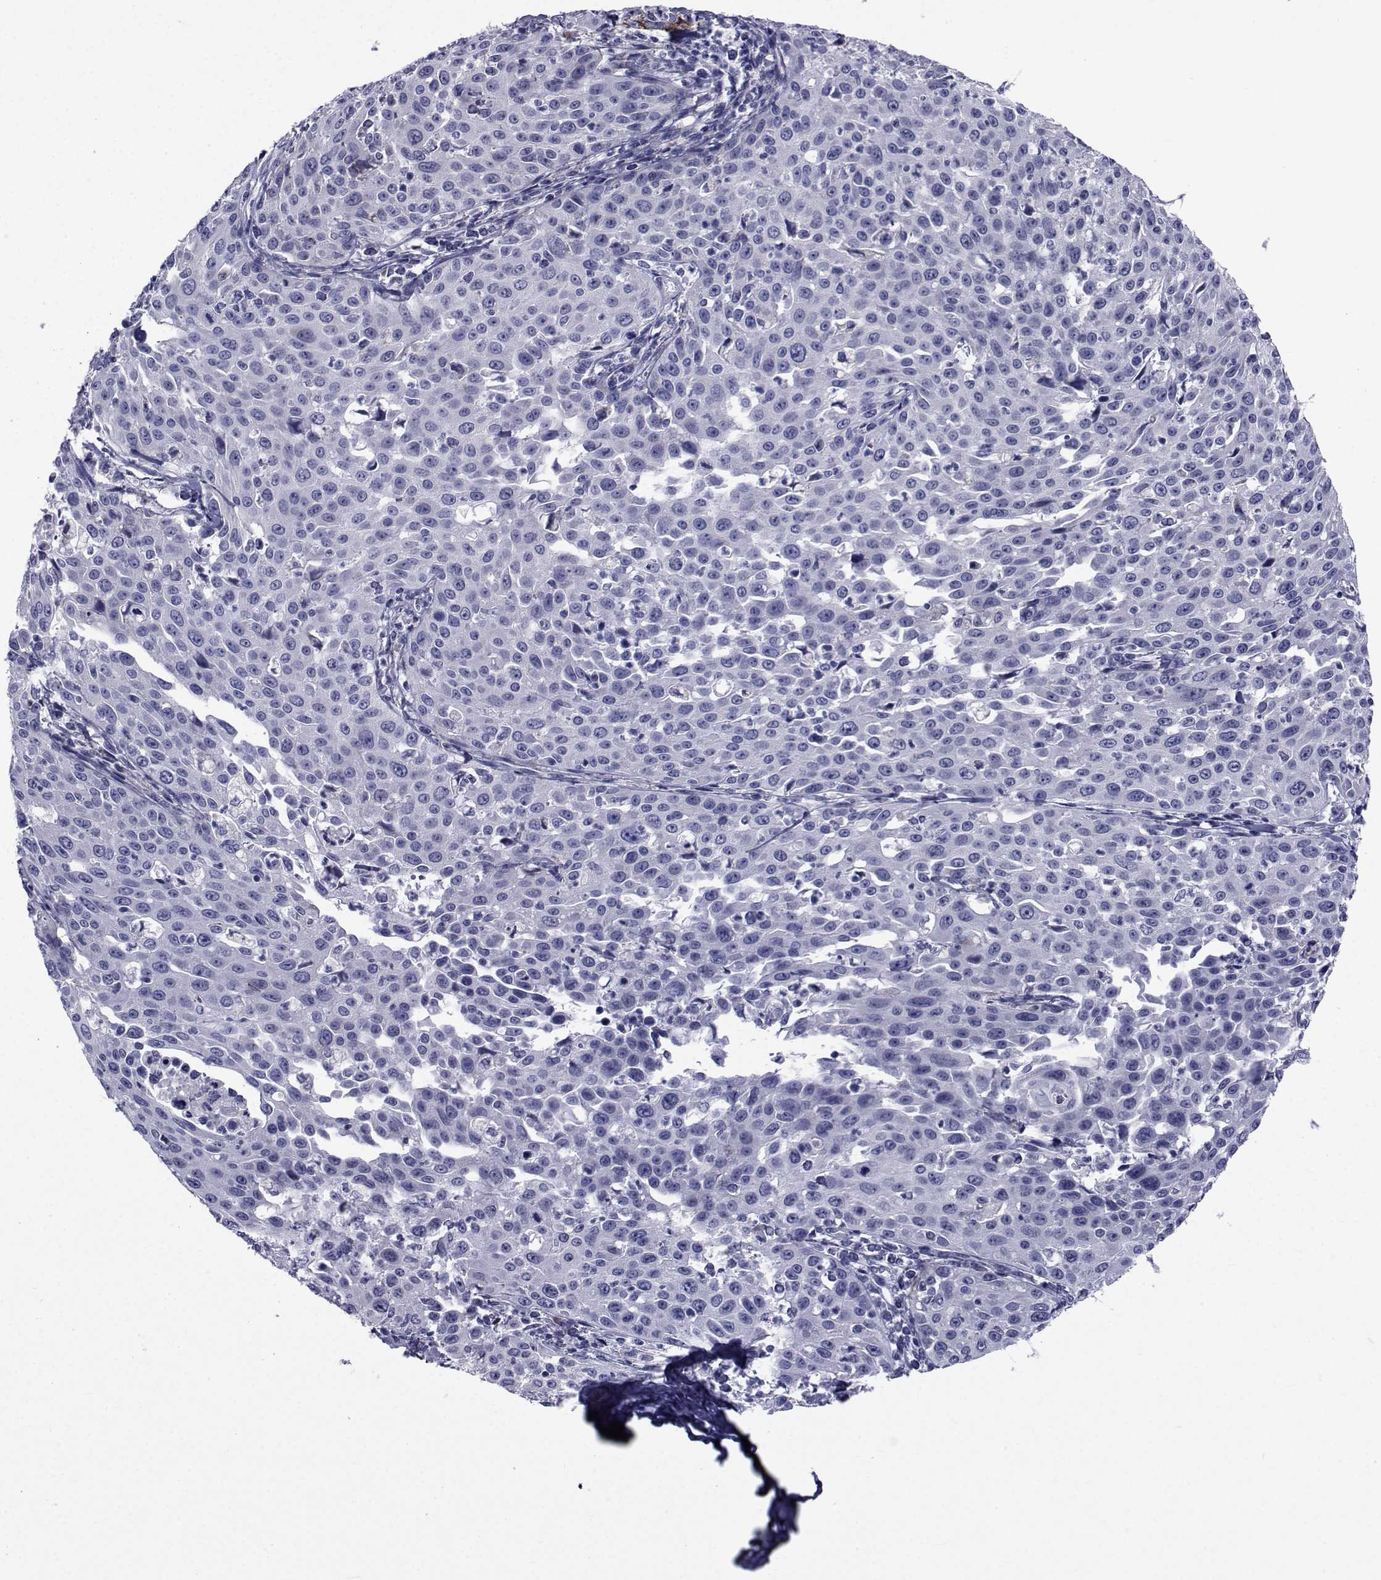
{"staining": {"intensity": "negative", "quantity": "none", "location": "none"}, "tissue": "cervical cancer", "cell_type": "Tumor cells", "image_type": "cancer", "snomed": [{"axis": "morphology", "description": "Squamous cell carcinoma, NOS"}, {"axis": "topography", "description": "Cervix"}], "caption": "This is an IHC image of cervical cancer. There is no positivity in tumor cells.", "gene": "ROPN1", "patient": {"sex": "female", "age": 26}}